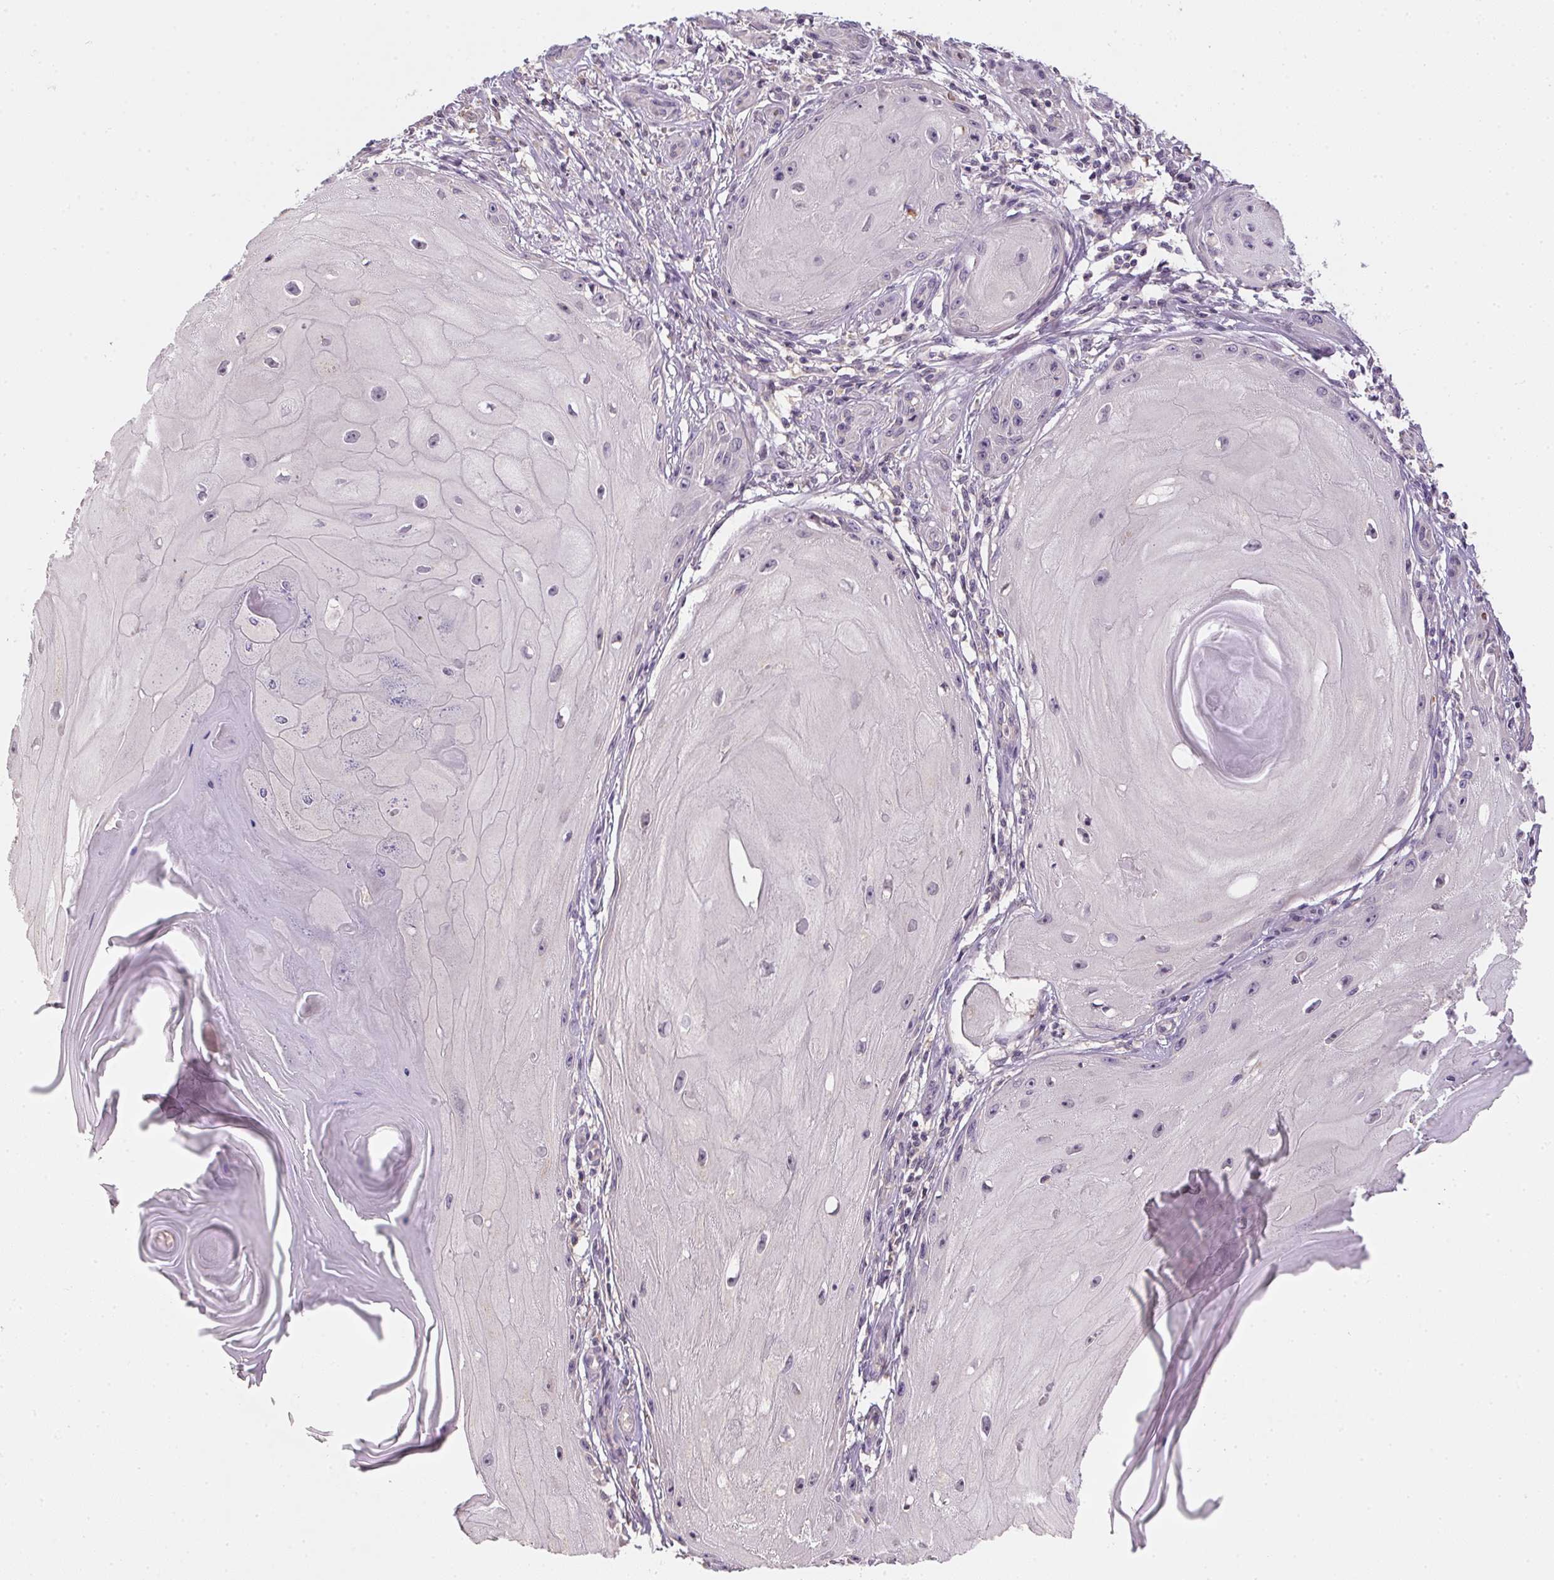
{"staining": {"intensity": "negative", "quantity": "none", "location": "none"}, "tissue": "skin cancer", "cell_type": "Tumor cells", "image_type": "cancer", "snomed": [{"axis": "morphology", "description": "Squamous cell carcinoma, NOS"}, {"axis": "topography", "description": "Skin"}], "caption": "An immunohistochemistry (IHC) histopathology image of skin squamous cell carcinoma is shown. There is no staining in tumor cells of skin squamous cell carcinoma.", "gene": "ALDH8A1", "patient": {"sex": "female", "age": 77}}